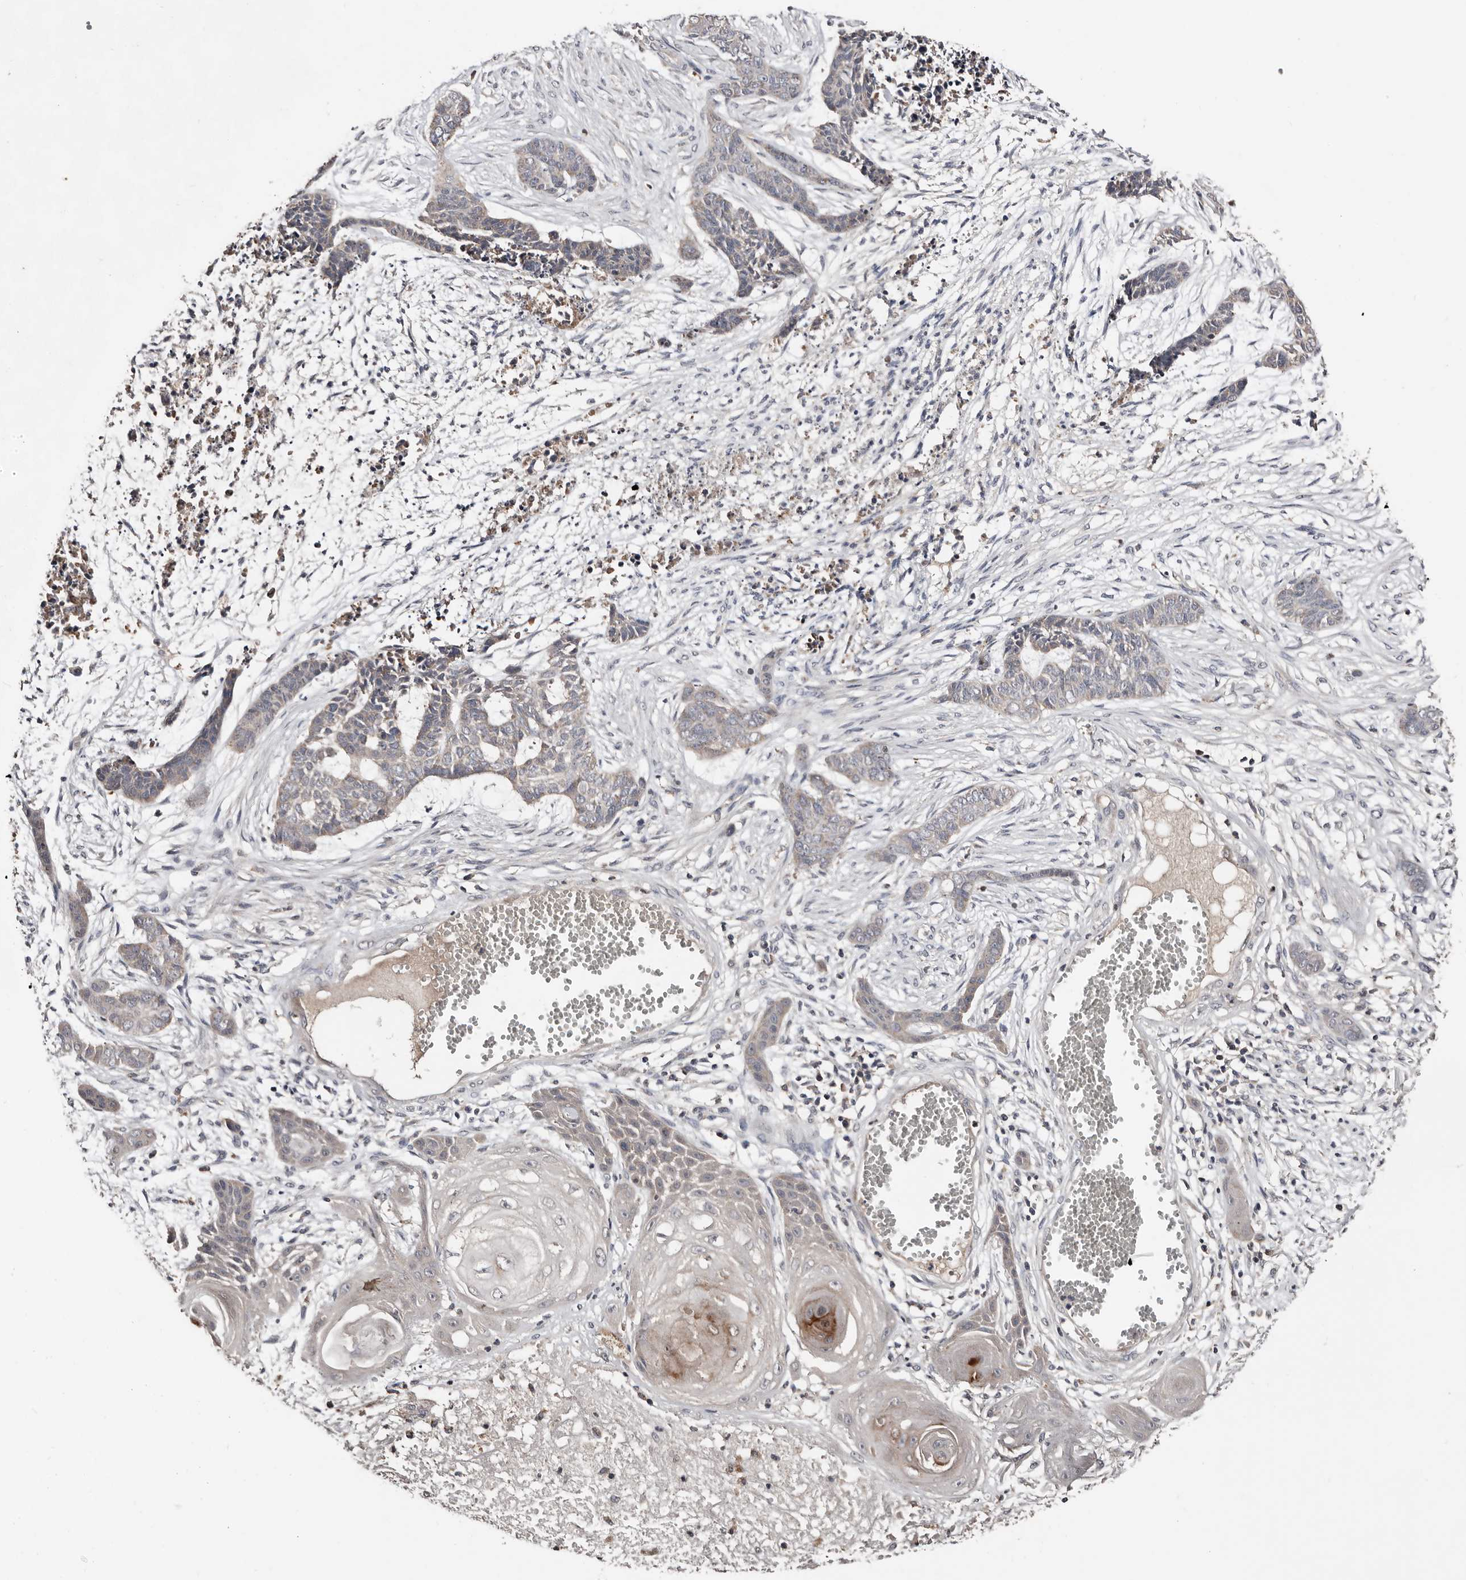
{"staining": {"intensity": "negative", "quantity": "none", "location": "none"}, "tissue": "skin cancer", "cell_type": "Tumor cells", "image_type": "cancer", "snomed": [{"axis": "morphology", "description": "Basal cell carcinoma"}, {"axis": "topography", "description": "Skin"}], "caption": "Tumor cells are negative for brown protein staining in skin cancer (basal cell carcinoma).", "gene": "SLC39A2", "patient": {"sex": "female", "age": 64}}